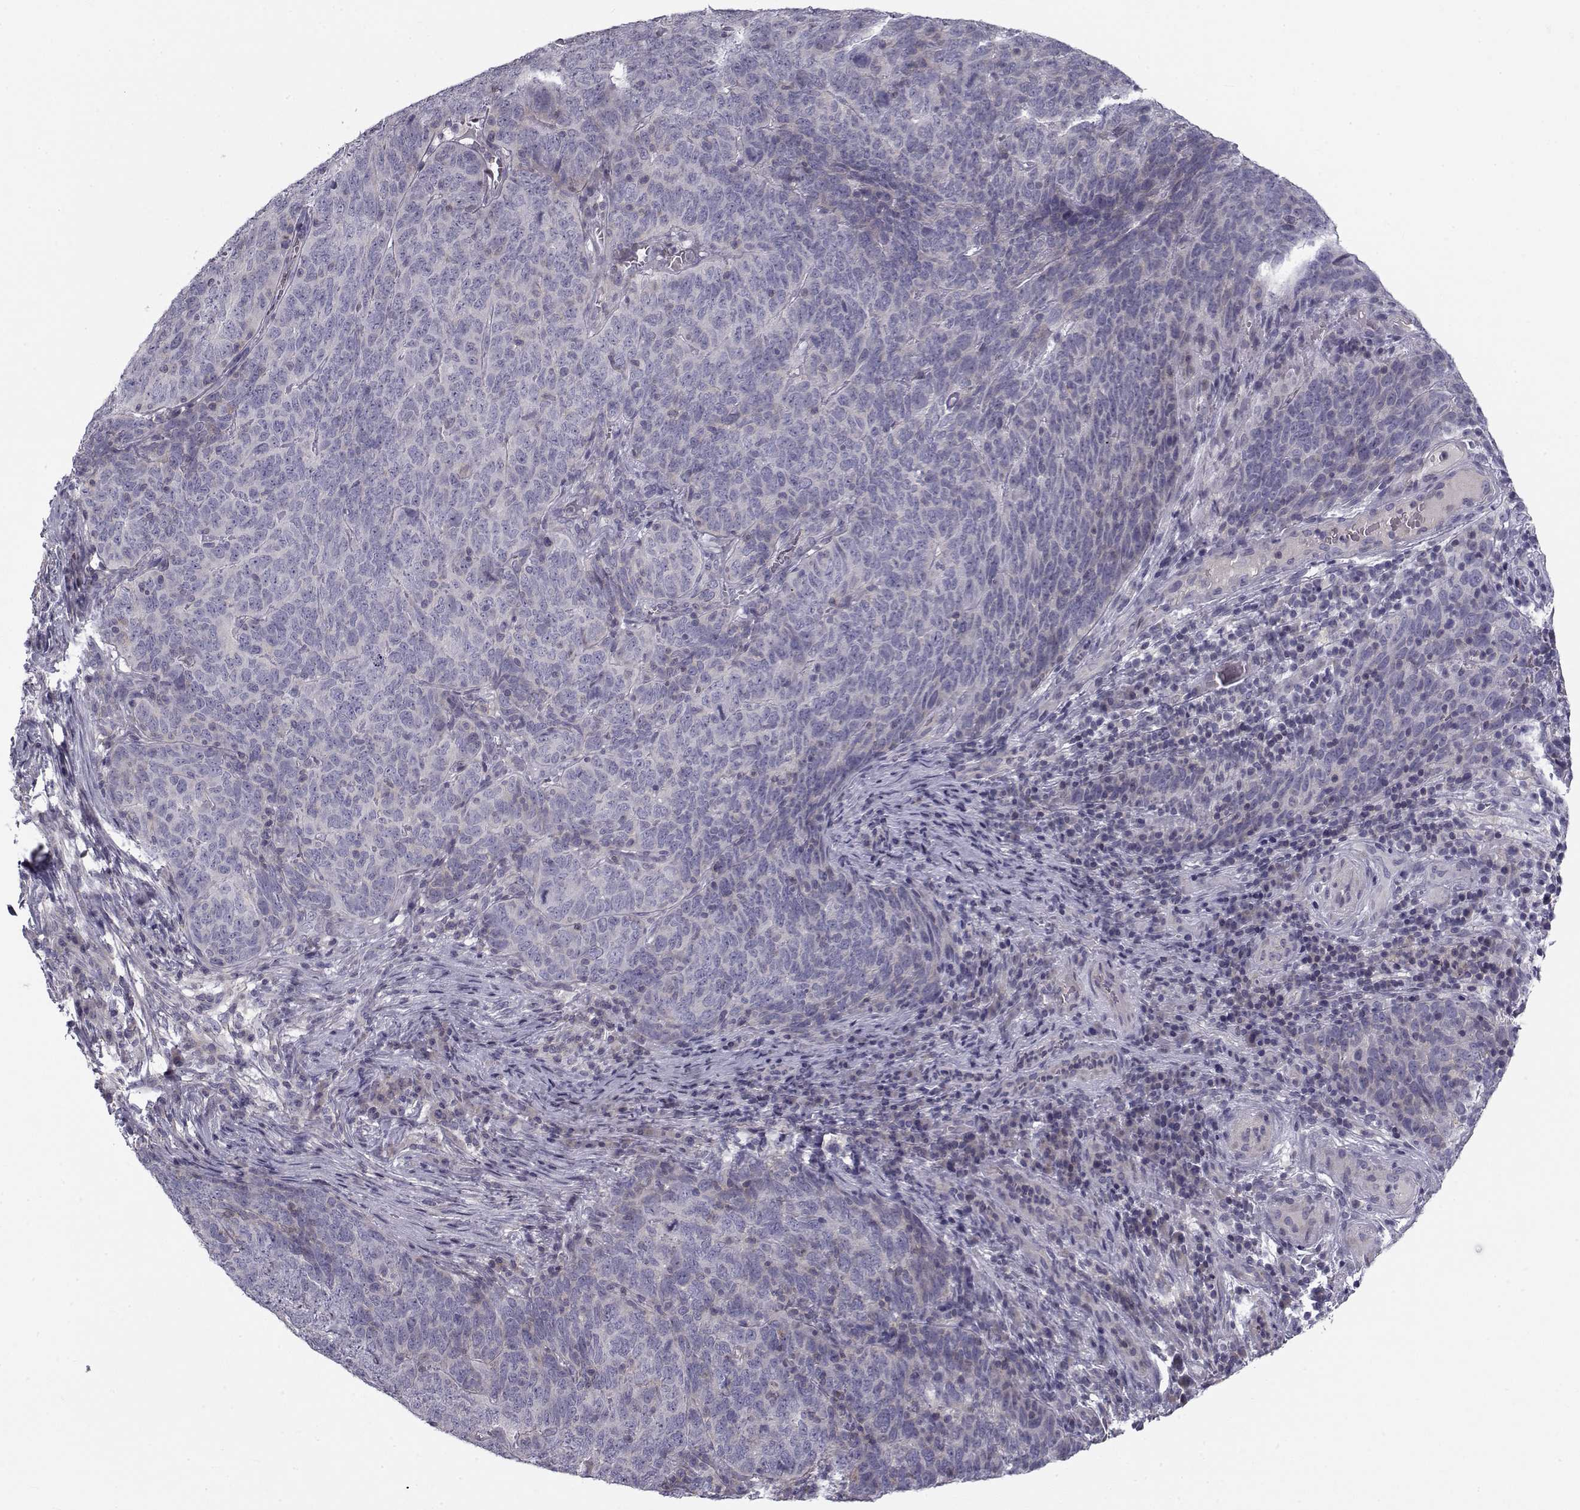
{"staining": {"intensity": "negative", "quantity": "none", "location": "none"}, "tissue": "skin cancer", "cell_type": "Tumor cells", "image_type": "cancer", "snomed": [{"axis": "morphology", "description": "Squamous cell carcinoma, NOS"}, {"axis": "topography", "description": "Skin"}, {"axis": "topography", "description": "Anal"}], "caption": "Immunohistochemistry image of neoplastic tissue: human skin cancer stained with DAB demonstrates no significant protein expression in tumor cells.", "gene": "LRRC27", "patient": {"sex": "female", "age": 51}}